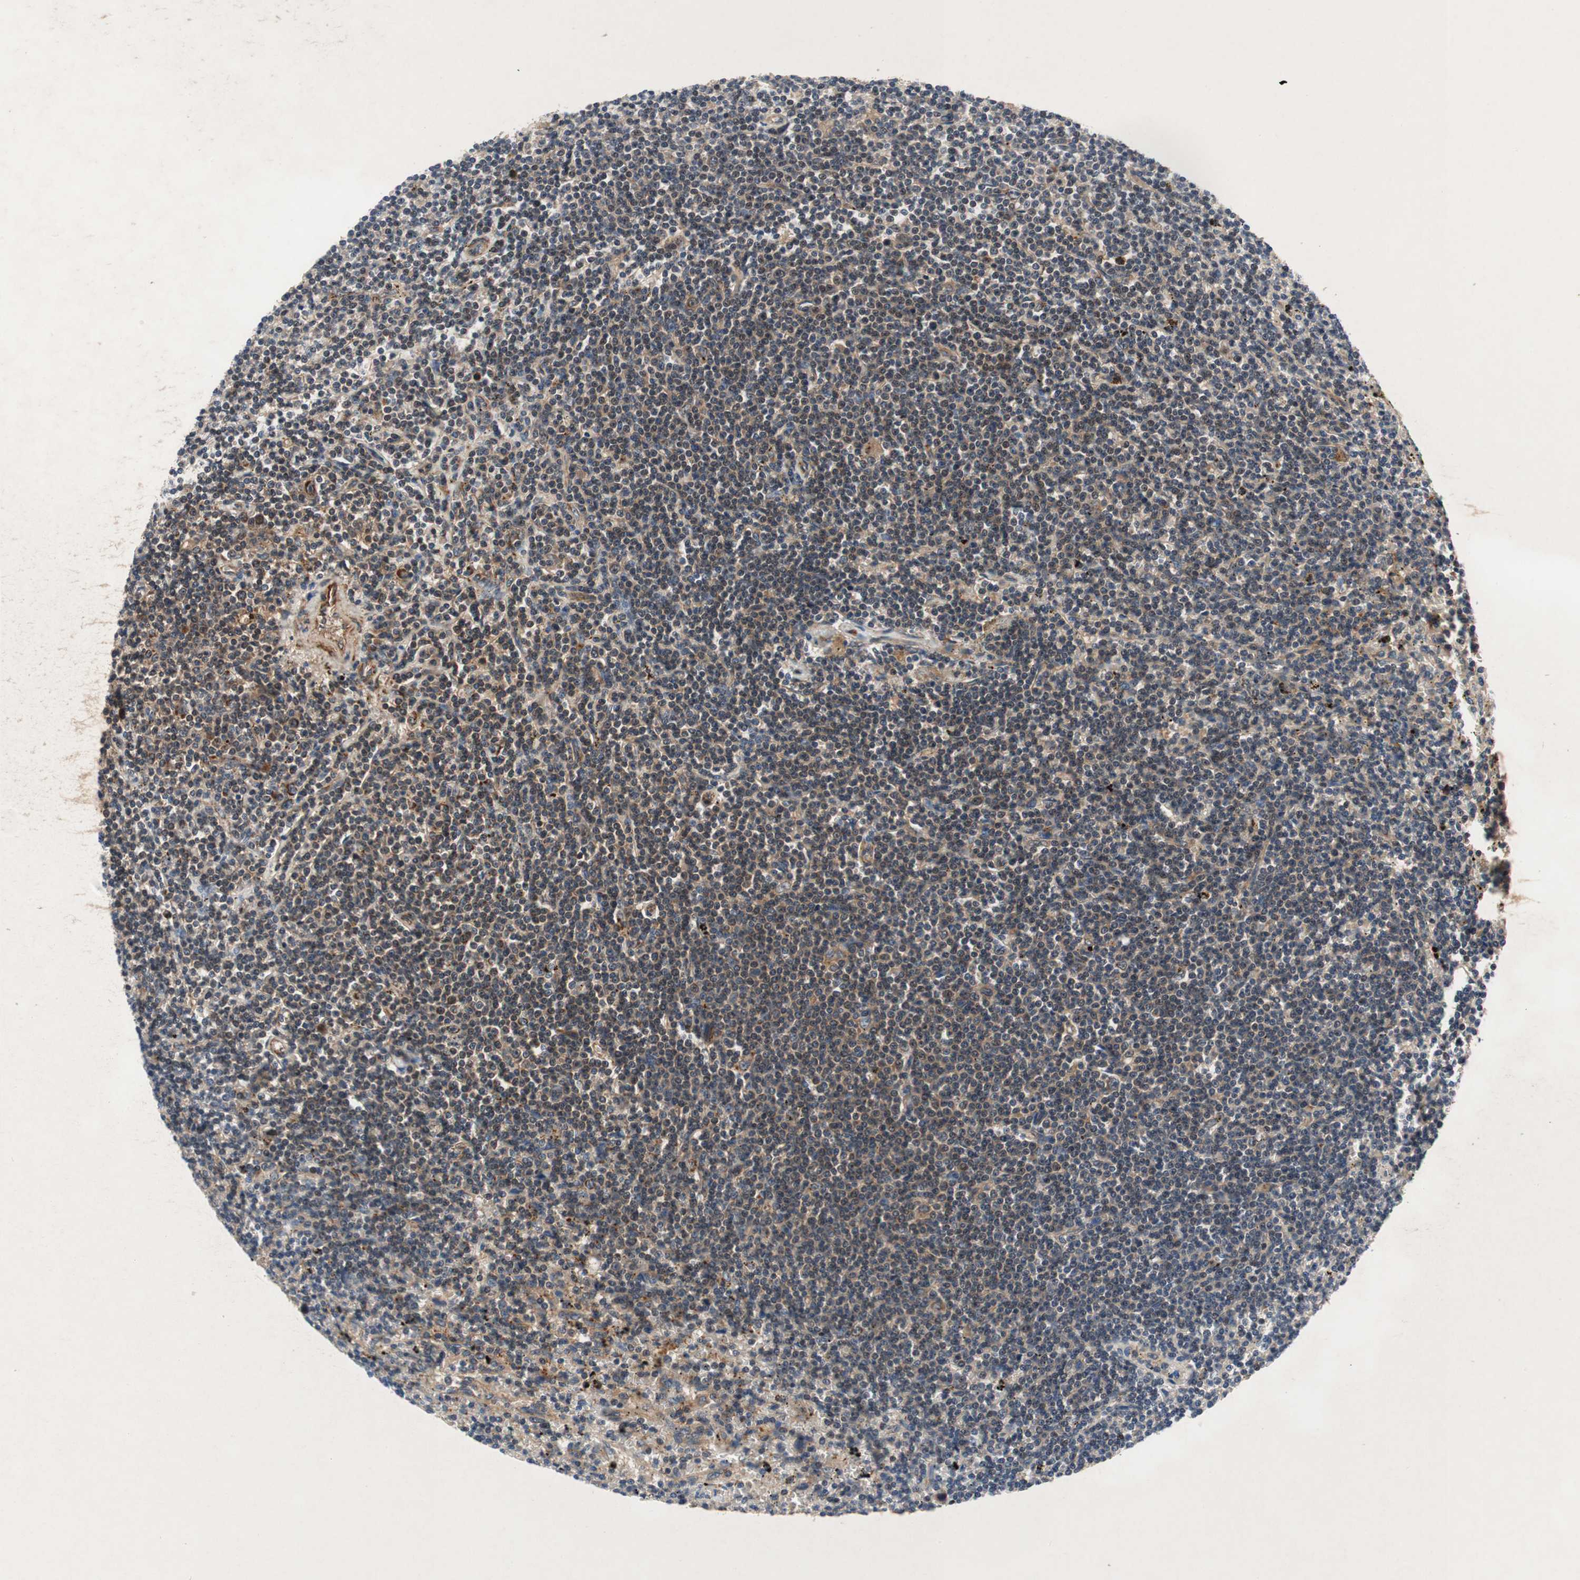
{"staining": {"intensity": "weak", "quantity": "25%-75%", "location": "cytoplasmic/membranous"}, "tissue": "lymphoma", "cell_type": "Tumor cells", "image_type": "cancer", "snomed": [{"axis": "morphology", "description": "Malignant lymphoma, non-Hodgkin's type, Low grade"}, {"axis": "topography", "description": "Spleen"}], "caption": "Lymphoma stained with a brown dye exhibits weak cytoplasmic/membranous positive expression in about 25%-75% of tumor cells.", "gene": "AKAP1", "patient": {"sex": "male", "age": 76}}